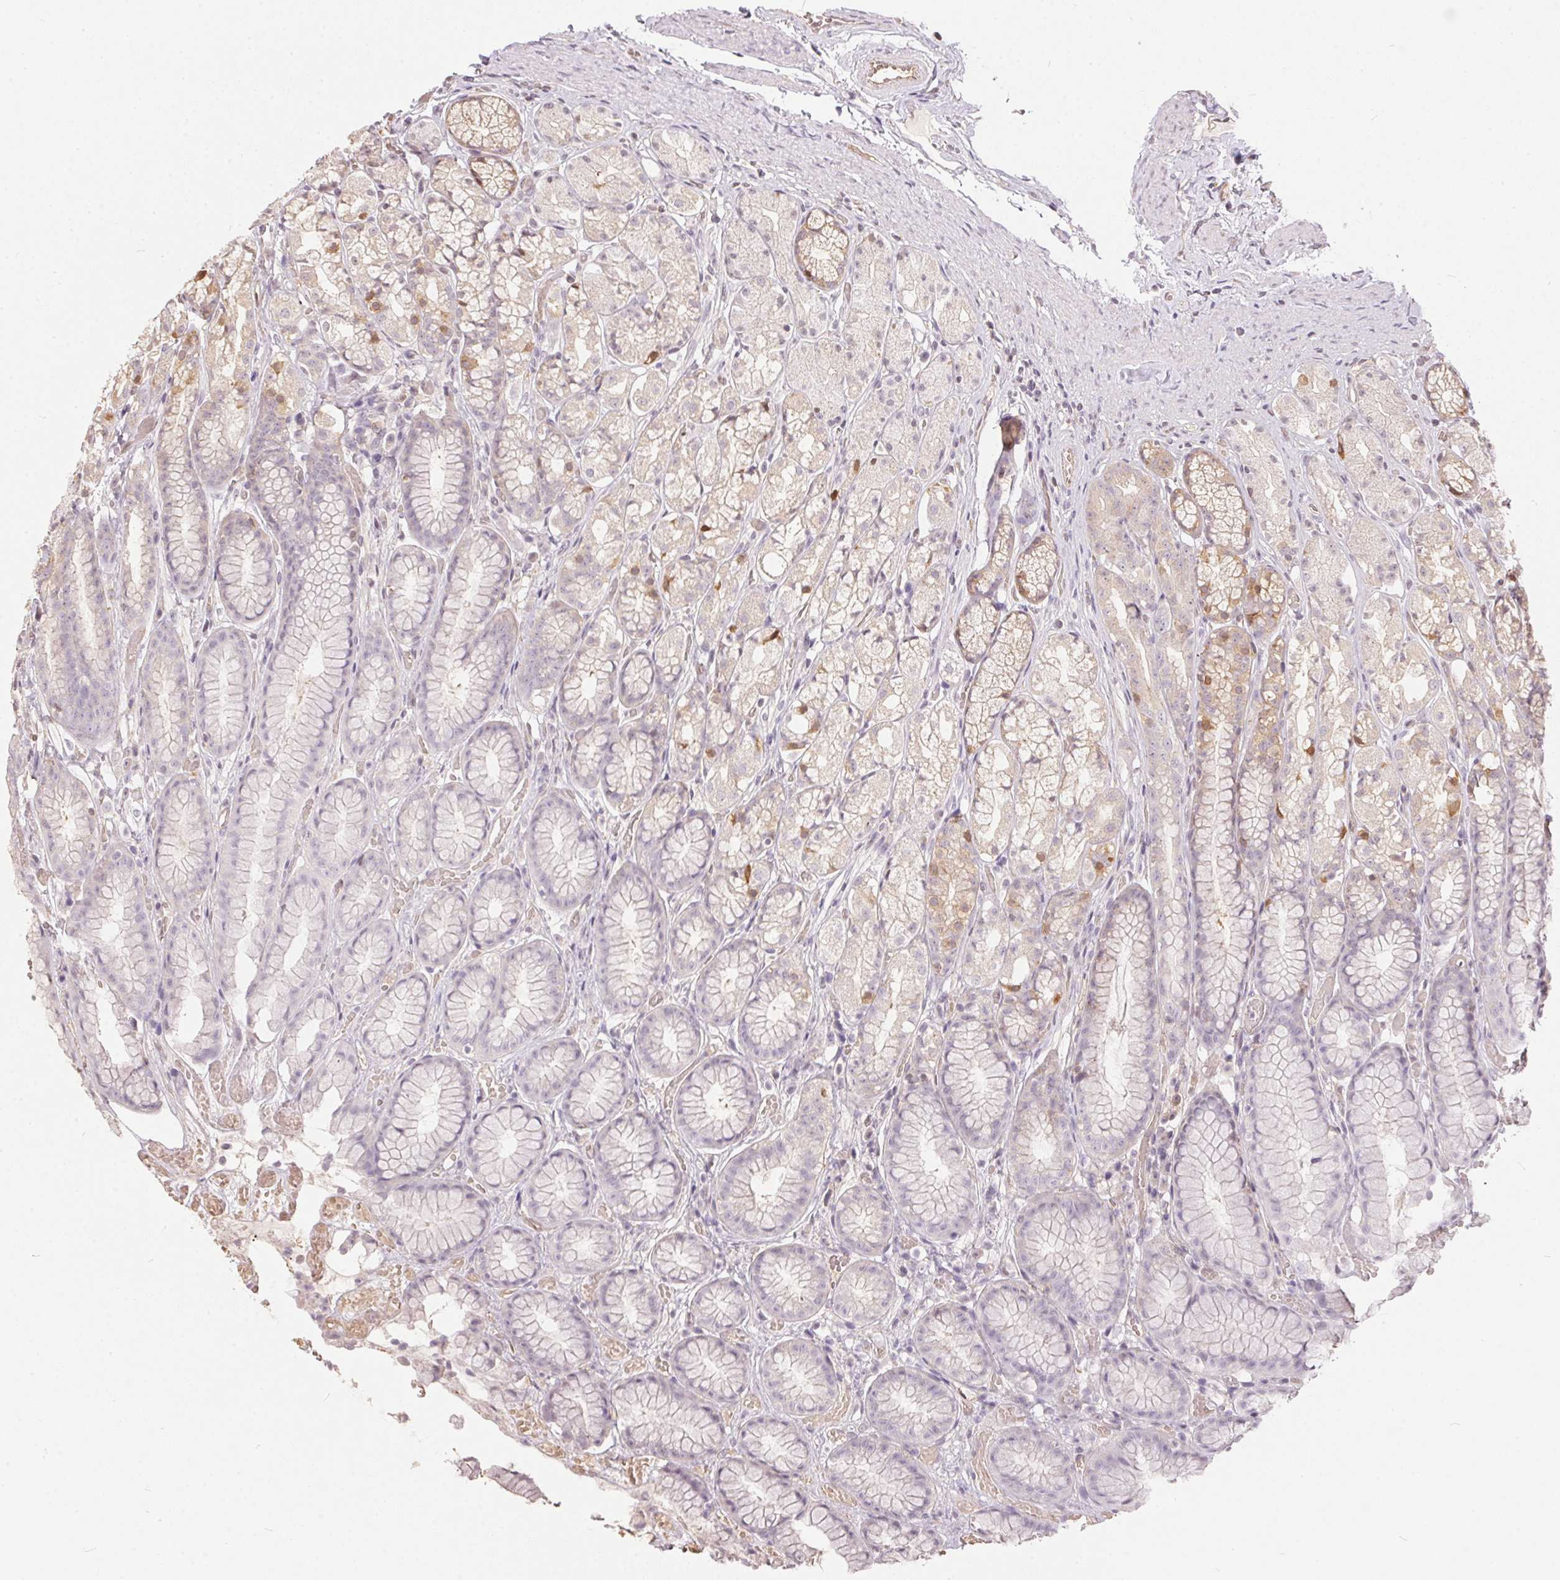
{"staining": {"intensity": "moderate", "quantity": "<25%", "location": "cytoplasmic/membranous"}, "tissue": "stomach", "cell_type": "Glandular cells", "image_type": "normal", "snomed": [{"axis": "morphology", "description": "Normal tissue, NOS"}, {"axis": "topography", "description": "Stomach"}], "caption": "Moderate cytoplasmic/membranous staining is identified in about <25% of glandular cells in unremarkable stomach. (IHC, brightfield microscopy, high magnification).", "gene": "BLMH", "patient": {"sex": "male", "age": 70}}